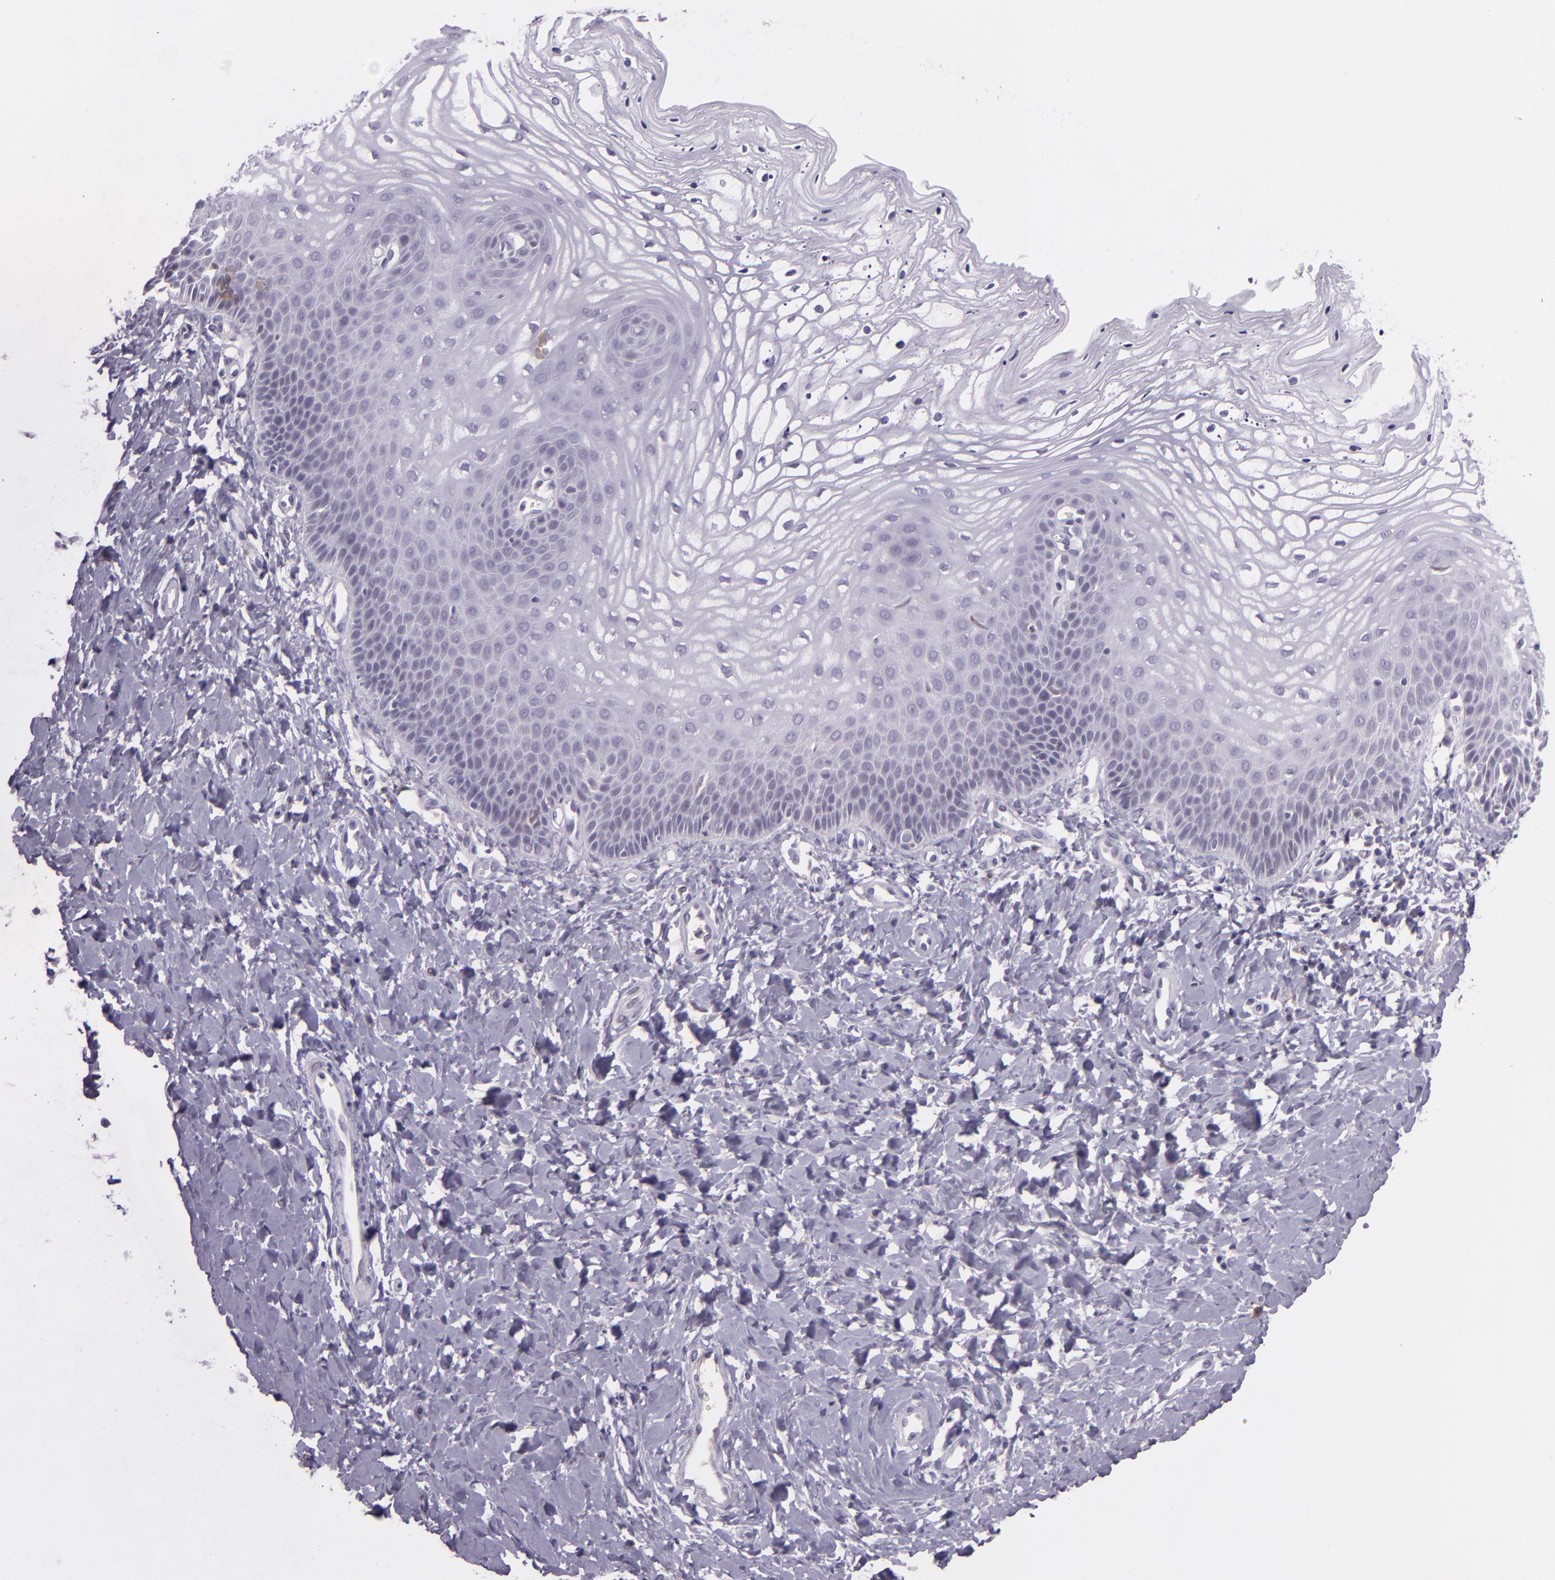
{"staining": {"intensity": "negative", "quantity": "none", "location": "none"}, "tissue": "vagina", "cell_type": "Squamous epithelial cells", "image_type": "normal", "snomed": [{"axis": "morphology", "description": "Normal tissue, NOS"}, {"axis": "topography", "description": "Vagina"}], "caption": "IHC micrograph of unremarkable human vagina stained for a protein (brown), which exhibits no positivity in squamous epithelial cells. (DAB immunohistochemistry with hematoxylin counter stain).", "gene": "CHEK2", "patient": {"sex": "female", "age": 68}}